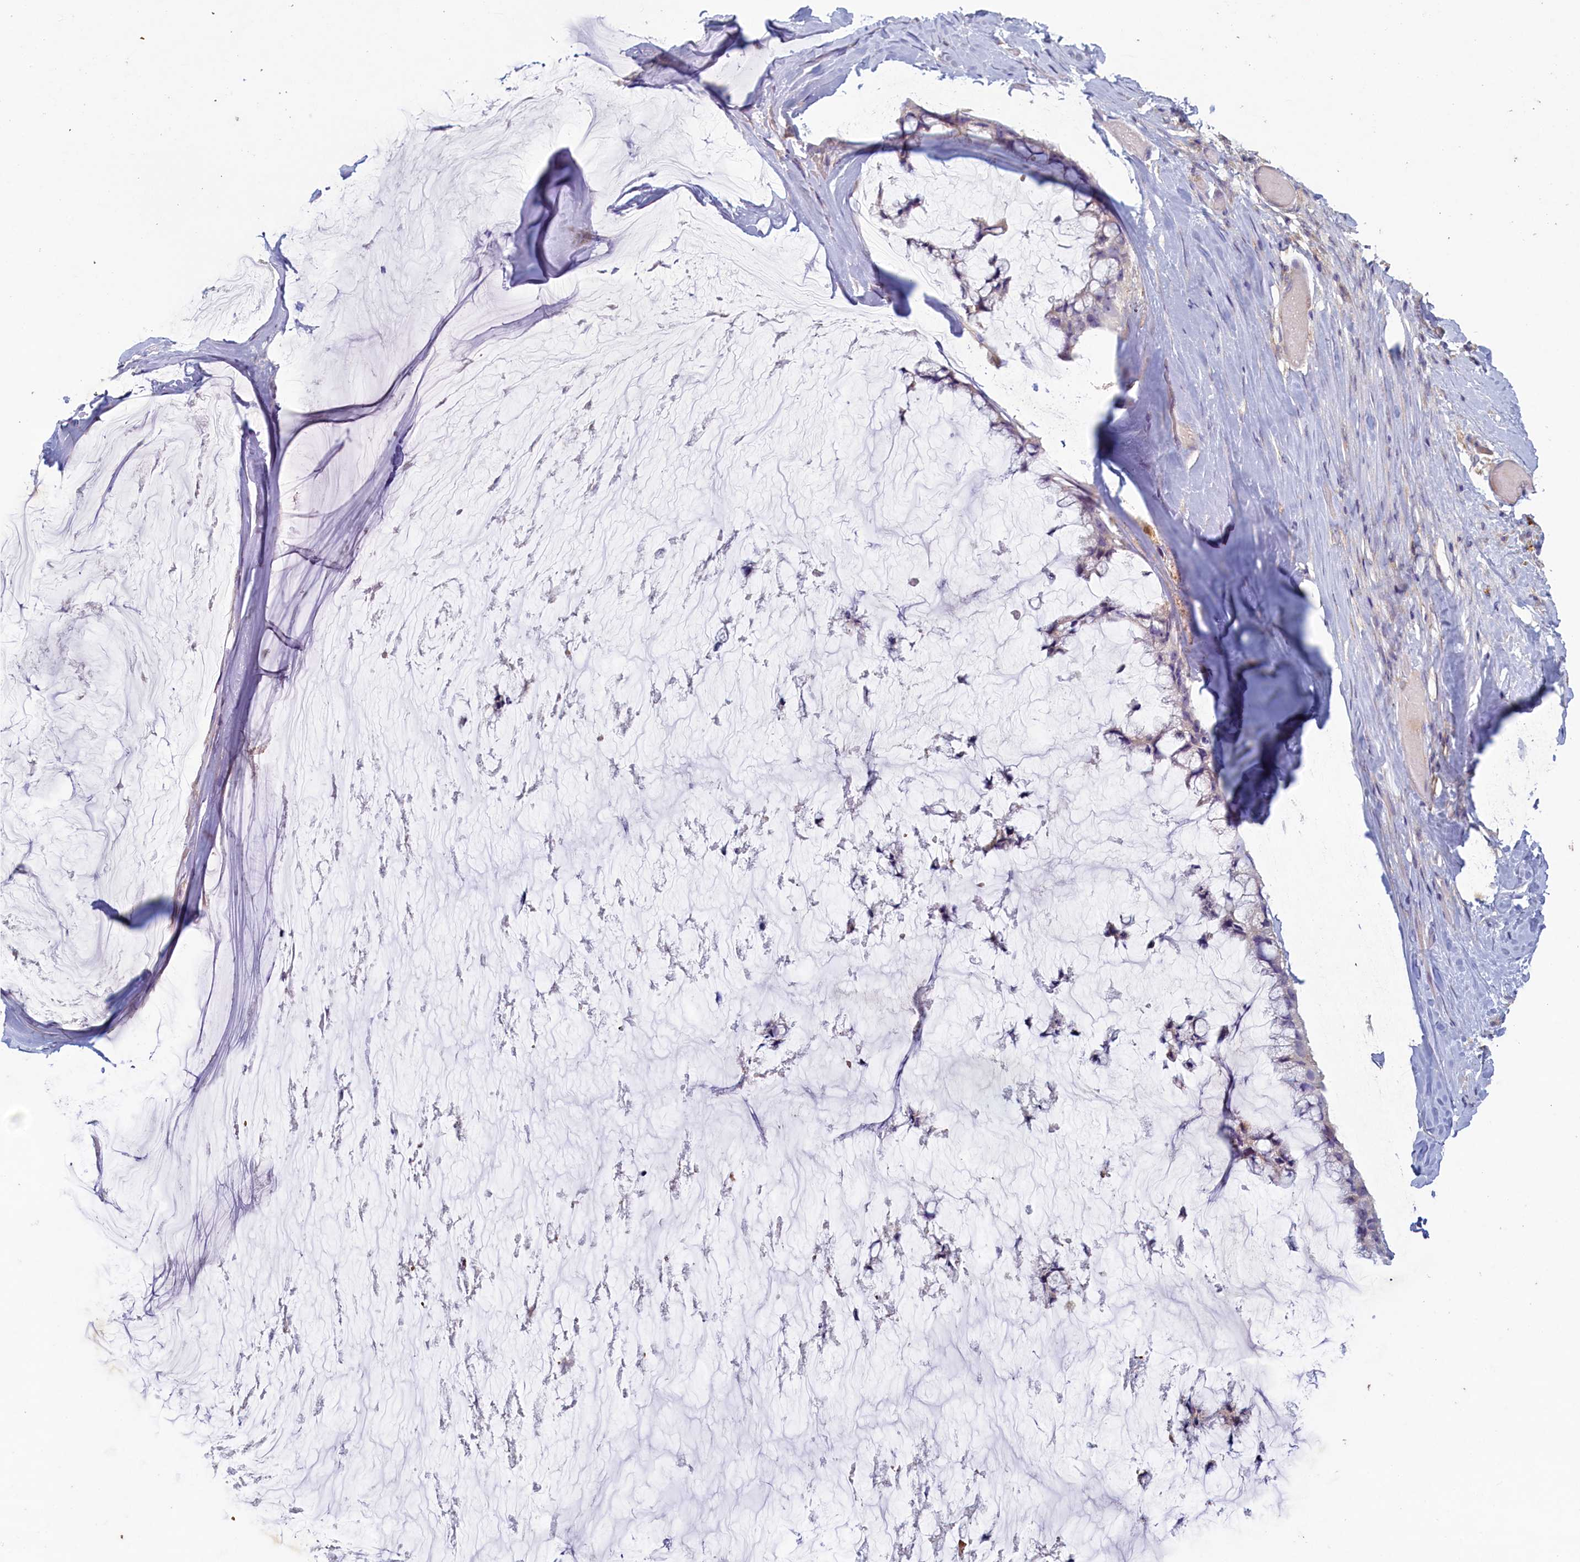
{"staining": {"intensity": "negative", "quantity": "none", "location": "none"}, "tissue": "ovarian cancer", "cell_type": "Tumor cells", "image_type": "cancer", "snomed": [{"axis": "morphology", "description": "Cystadenocarcinoma, mucinous, NOS"}, {"axis": "topography", "description": "Ovary"}], "caption": "Micrograph shows no significant protein staining in tumor cells of mucinous cystadenocarcinoma (ovarian). Nuclei are stained in blue.", "gene": "PLEKHG6", "patient": {"sex": "female", "age": 39}}